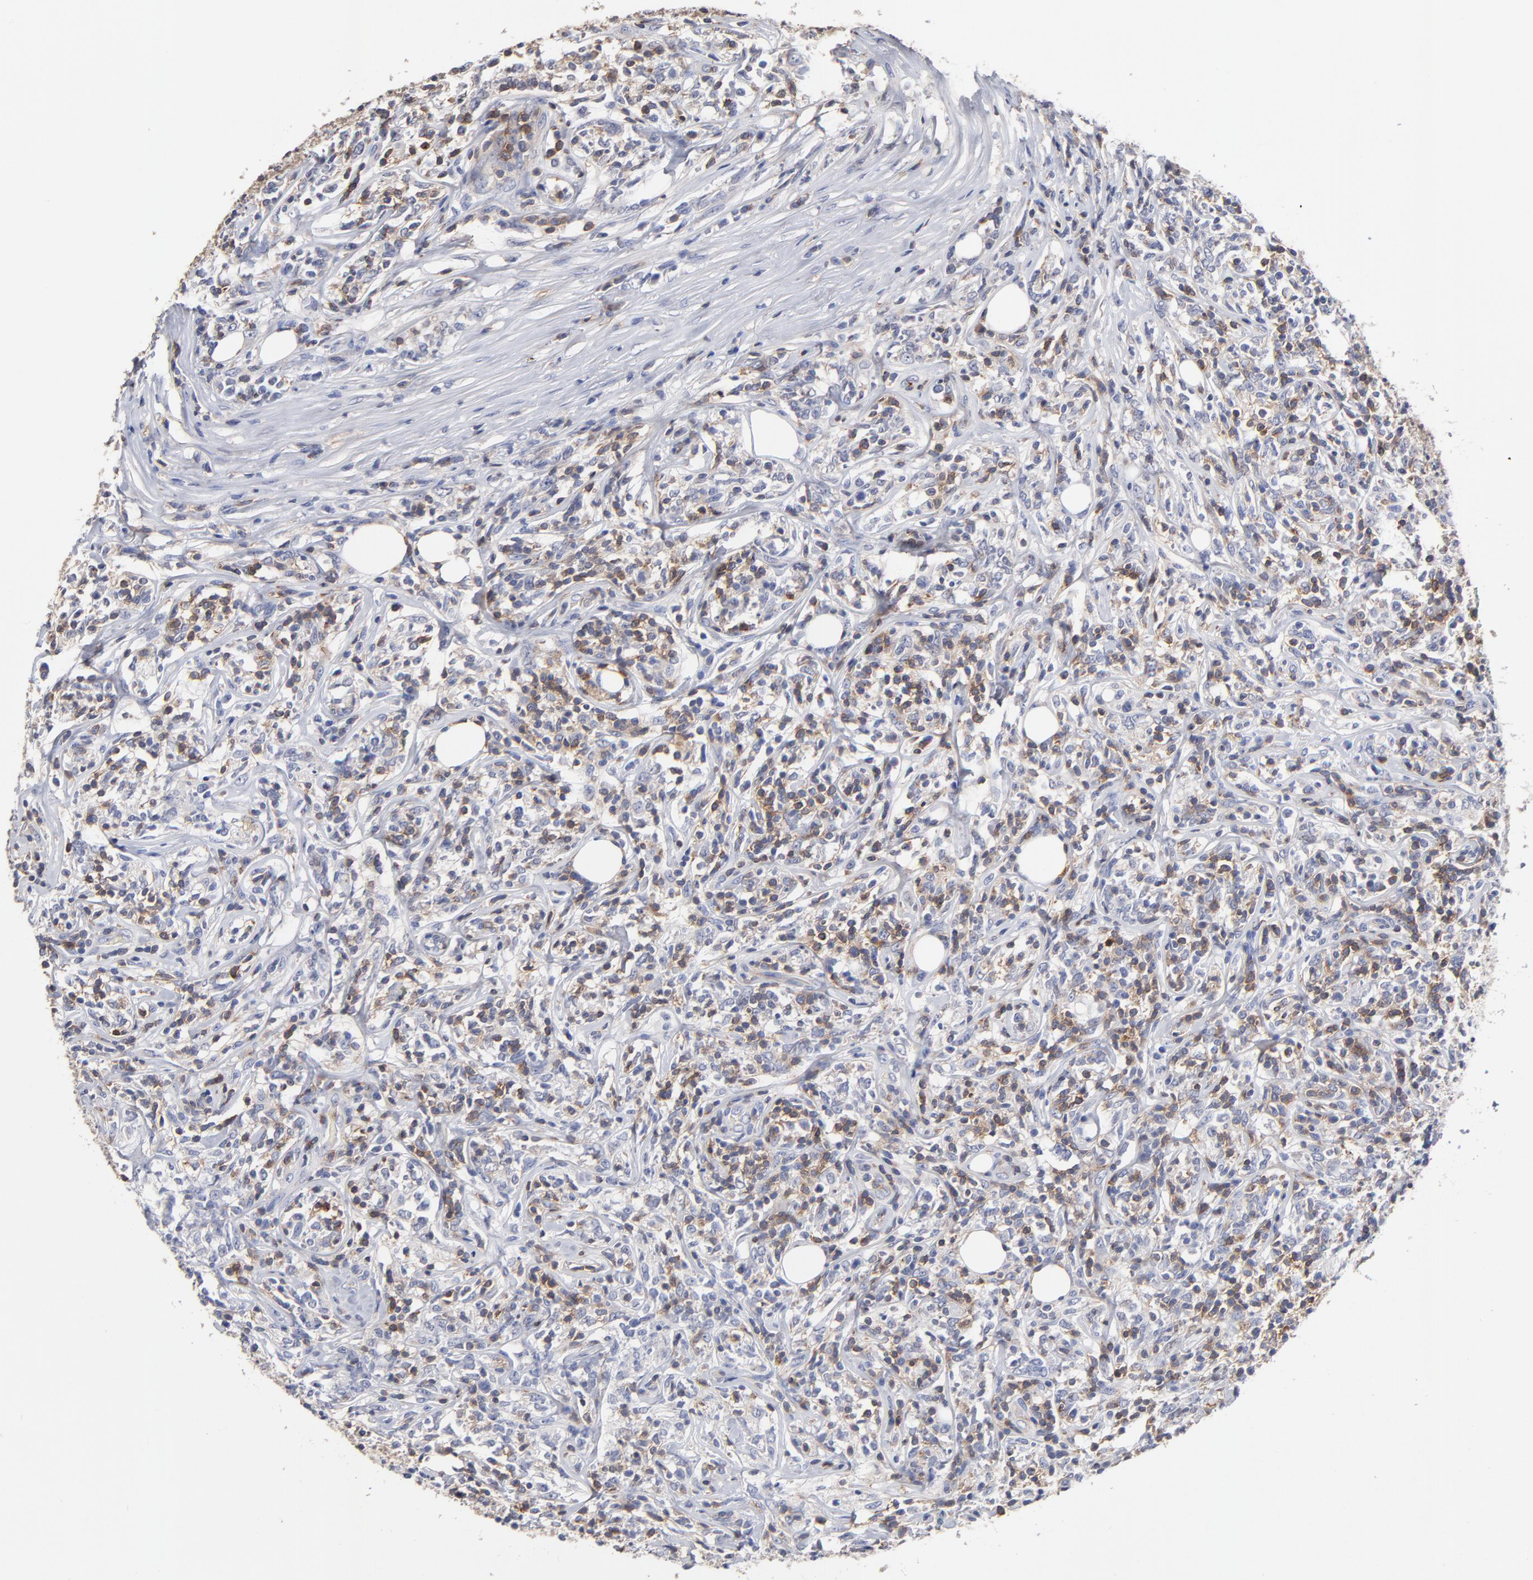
{"staining": {"intensity": "negative", "quantity": "none", "location": "none"}, "tissue": "lymphoma", "cell_type": "Tumor cells", "image_type": "cancer", "snomed": [{"axis": "morphology", "description": "Malignant lymphoma, non-Hodgkin's type, High grade"}, {"axis": "topography", "description": "Lymph node"}], "caption": "Malignant lymphoma, non-Hodgkin's type (high-grade) stained for a protein using immunohistochemistry (IHC) reveals no positivity tumor cells.", "gene": "TRAT1", "patient": {"sex": "female", "age": 84}}